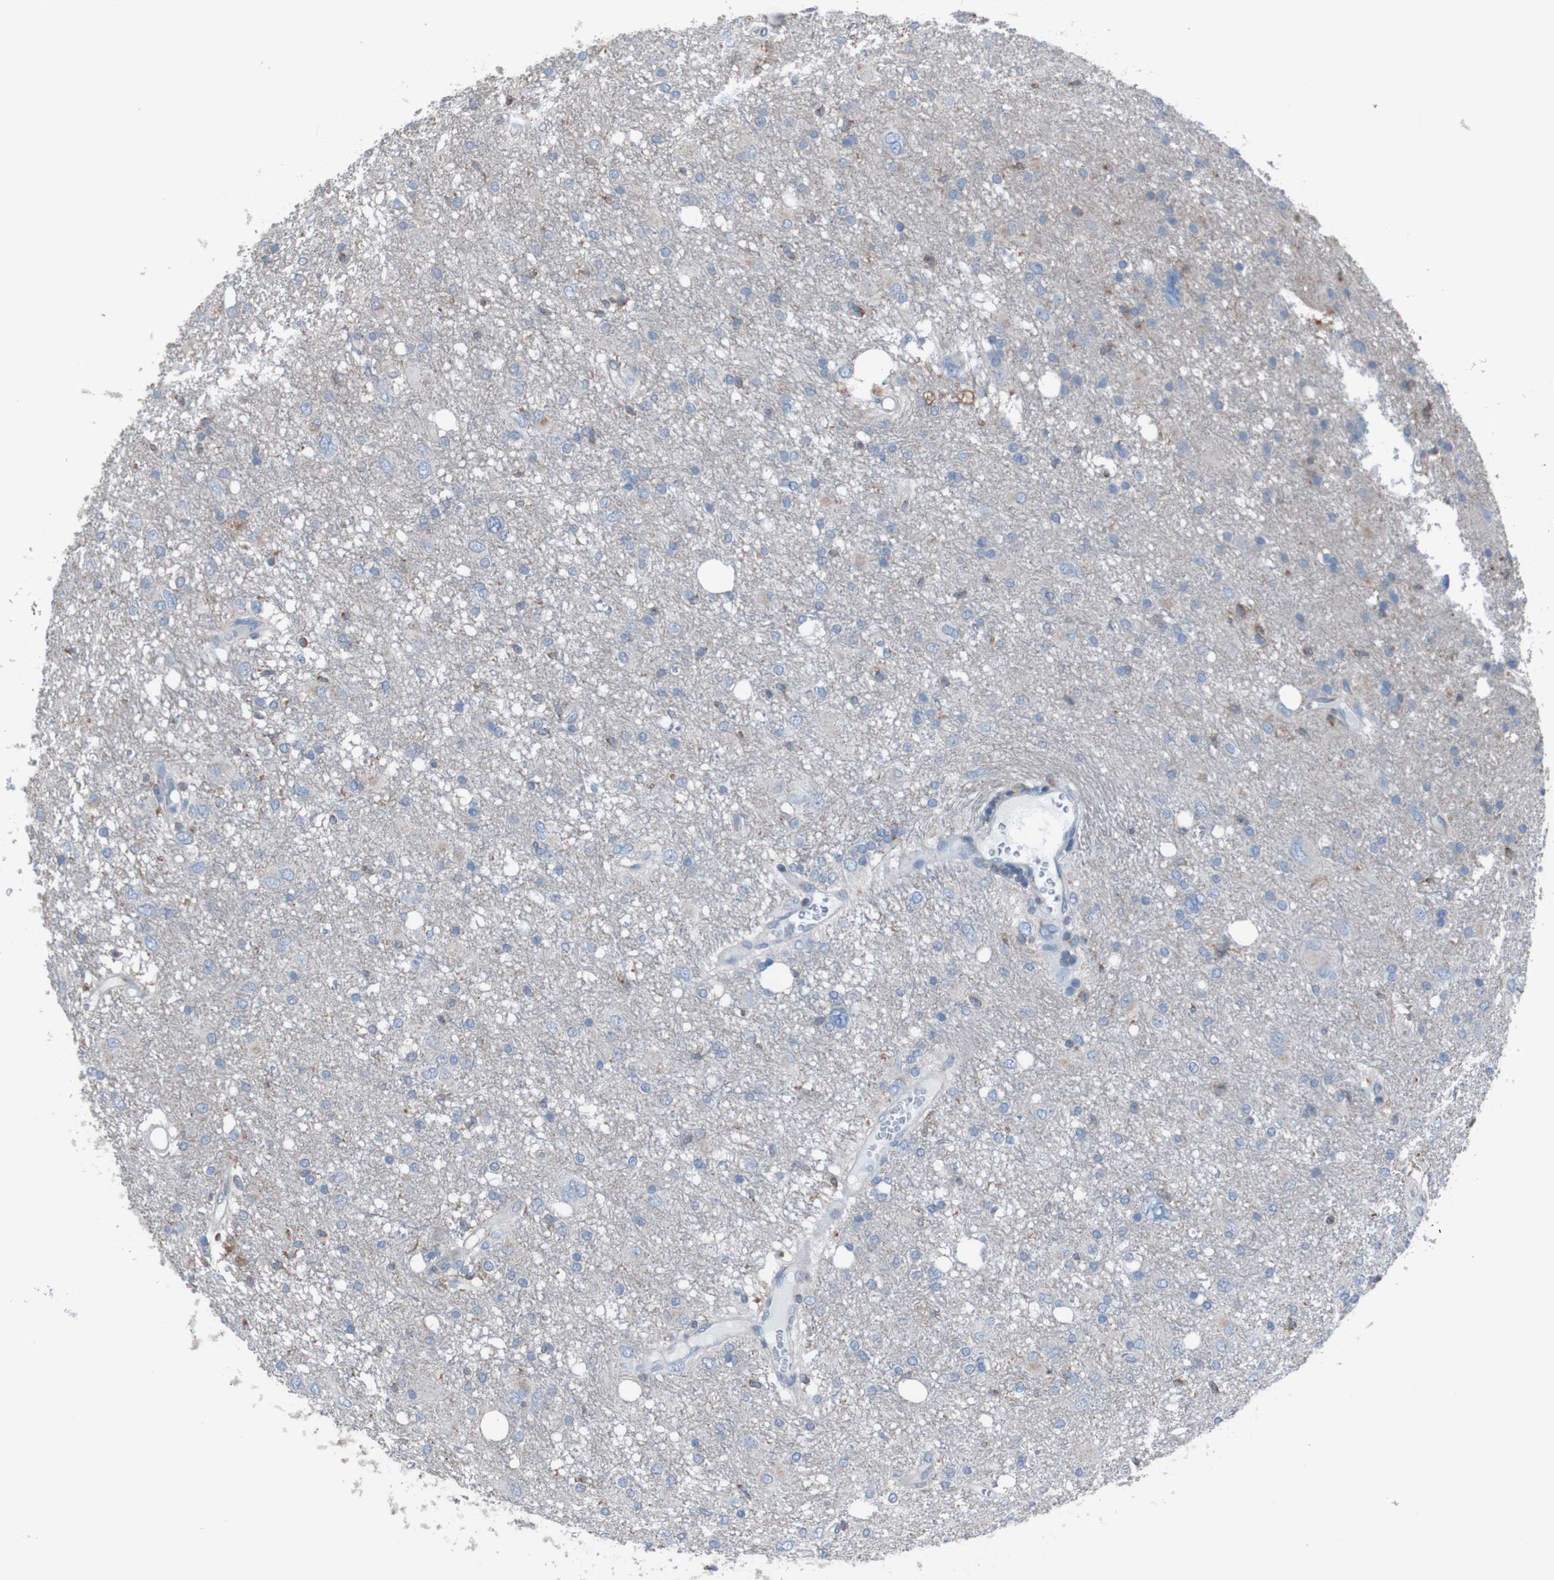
{"staining": {"intensity": "moderate", "quantity": "<25%", "location": "cytoplasmic/membranous"}, "tissue": "glioma", "cell_type": "Tumor cells", "image_type": "cancer", "snomed": [{"axis": "morphology", "description": "Glioma, malignant, High grade"}, {"axis": "topography", "description": "Brain"}], "caption": "Immunohistochemistry (IHC) (DAB) staining of glioma displays moderate cytoplasmic/membranous protein positivity in approximately <25% of tumor cells. (DAB IHC, brown staining for protein, blue staining for nuclei).", "gene": "MINAR1", "patient": {"sex": "female", "age": 59}}